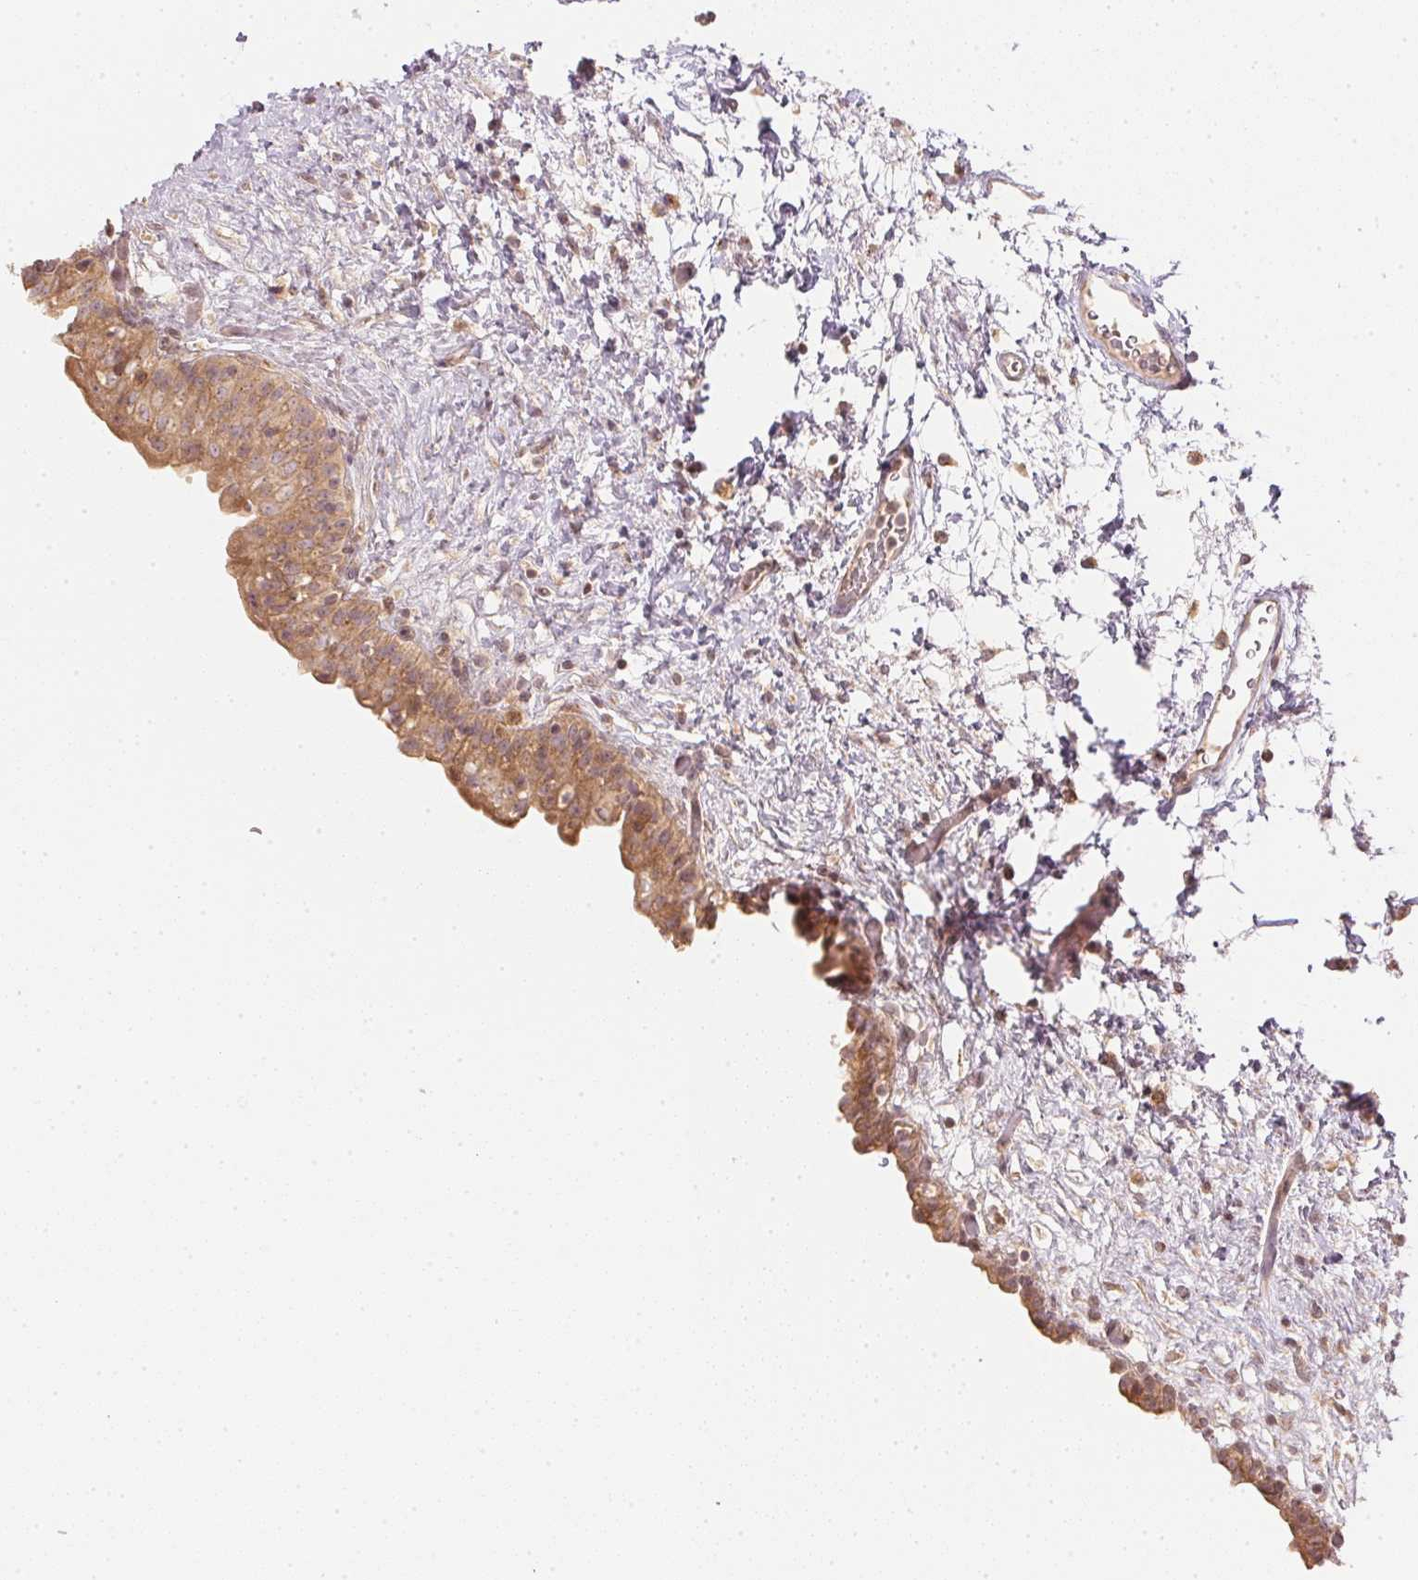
{"staining": {"intensity": "moderate", "quantity": ">75%", "location": "cytoplasmic/membranous"}, "tissue": "urinary bladder", "cell_type": "Urothelial cells", "image_type": "normal", "snomed": [{"axis": "morphology", "description": "Normal tissue, NOS"}, {"axis": "topography", "description": "Urinary bladder"}], "caption": "This histopathology image exhibits immunohistochemistry staining of normal urinary bladder, with medium moderate cytoplasmic/membranous positivity in approximately >75% of urothelial cells.", "gene": "WDR54", "patient": {"sex": "male", "age": 69}}